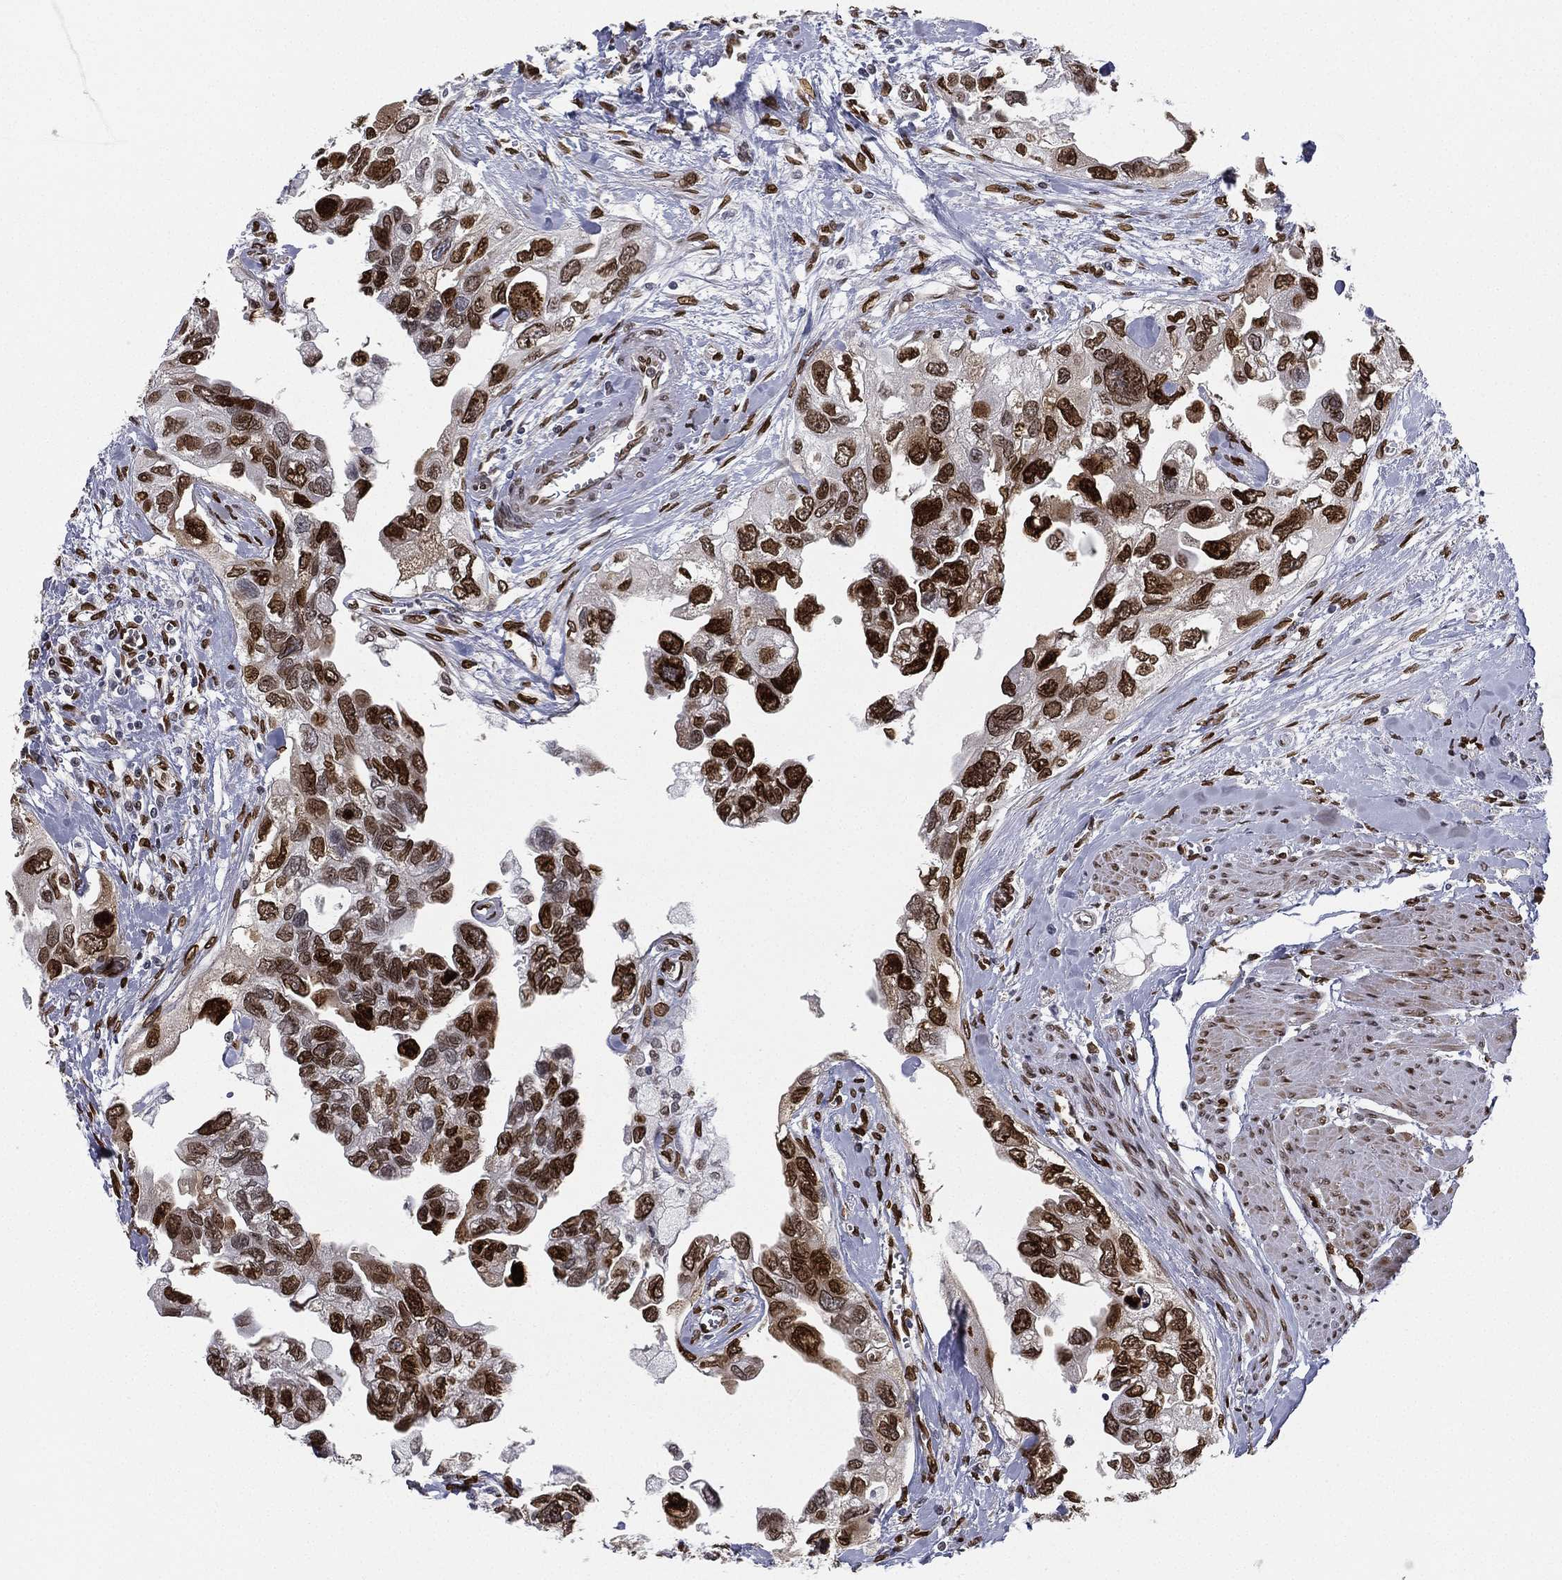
{"staining": {"intensity": "strong", "quantity": ">75%", "location": "nuclear"}, "tissue": "urothelial cancer", "cell_type": "Tumor cells", "image_type": "cancer", "snomed": [{"axis": "morphology", "description": "Urothelial carcinoma, High grade"}, {"axis": "topography", "description": "Urinary bladder"}], "caption": "An immunohistochemistry micrograph of neoplastic tissue is shown. Protein staining in brown highlights strong nuclear positivity in urothelial carcinoma (high-grade) within tumor cells. The staining is performed using DAB (3,3'-diaminobenzidine) brown chromogen to label protein expression. The nuclei are counter-stained blue using hematoxylin.", "gene": "LMNB1", "patient": {"sex": "male", "age": 59}}